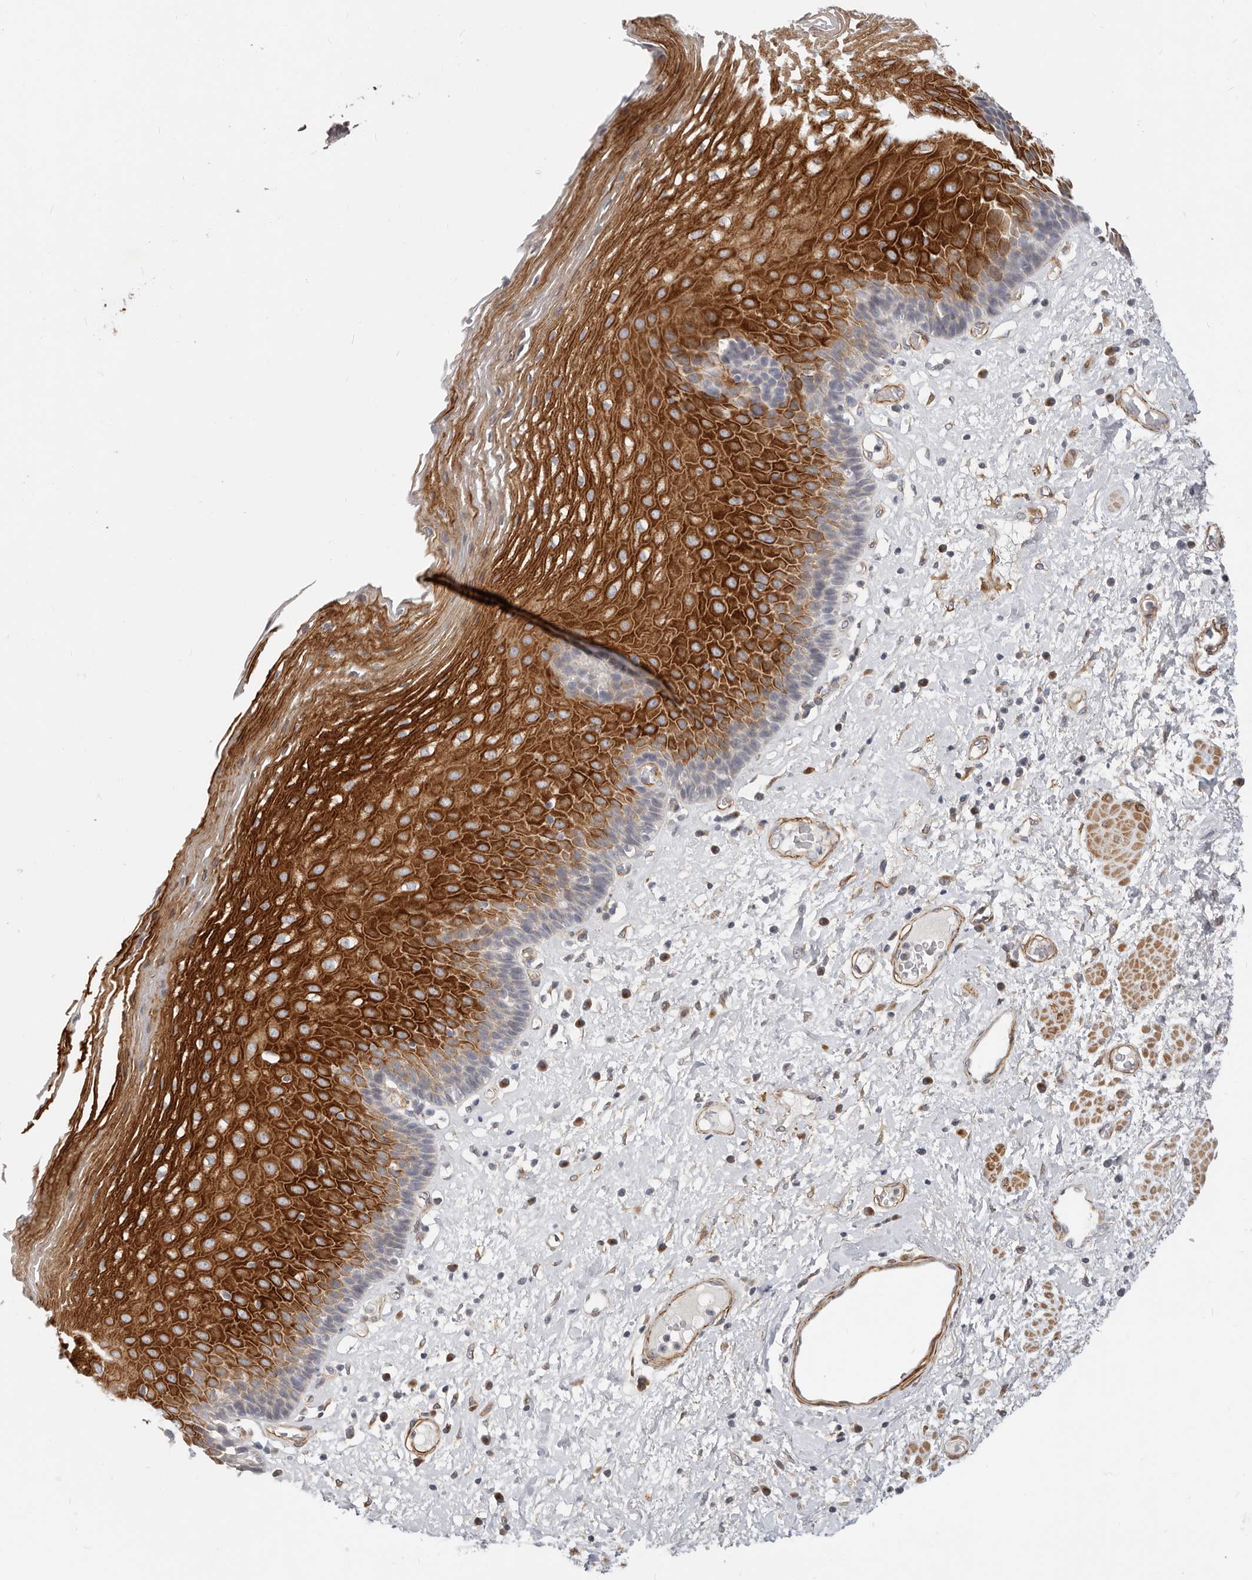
{"staining": {"intensity": "strong", "quantity": "25%-75%", "location": "cytoplasmic/membranous"}, "tissue": "esophagus", "cell_type": "Squamous epithelial cells", "image_type": "normal", "snomed": [{"axis": "morphology", "description": "Normal tissue, NOS"}, {"axis": "morphology", "description": "Adenocarcinoma, NOS"}, {"axis": "topography", "description": "Esophagus"}], "caption": "Approximately 25%-75% of squamous epithelial cells in unremarkable esophagus exhibit strong cytoplasmic/membranous protein expression as visualized by brown immunohistochemical staining.", "gene": "RABAC1", "patient": {"sex": "male", "age": 62}}